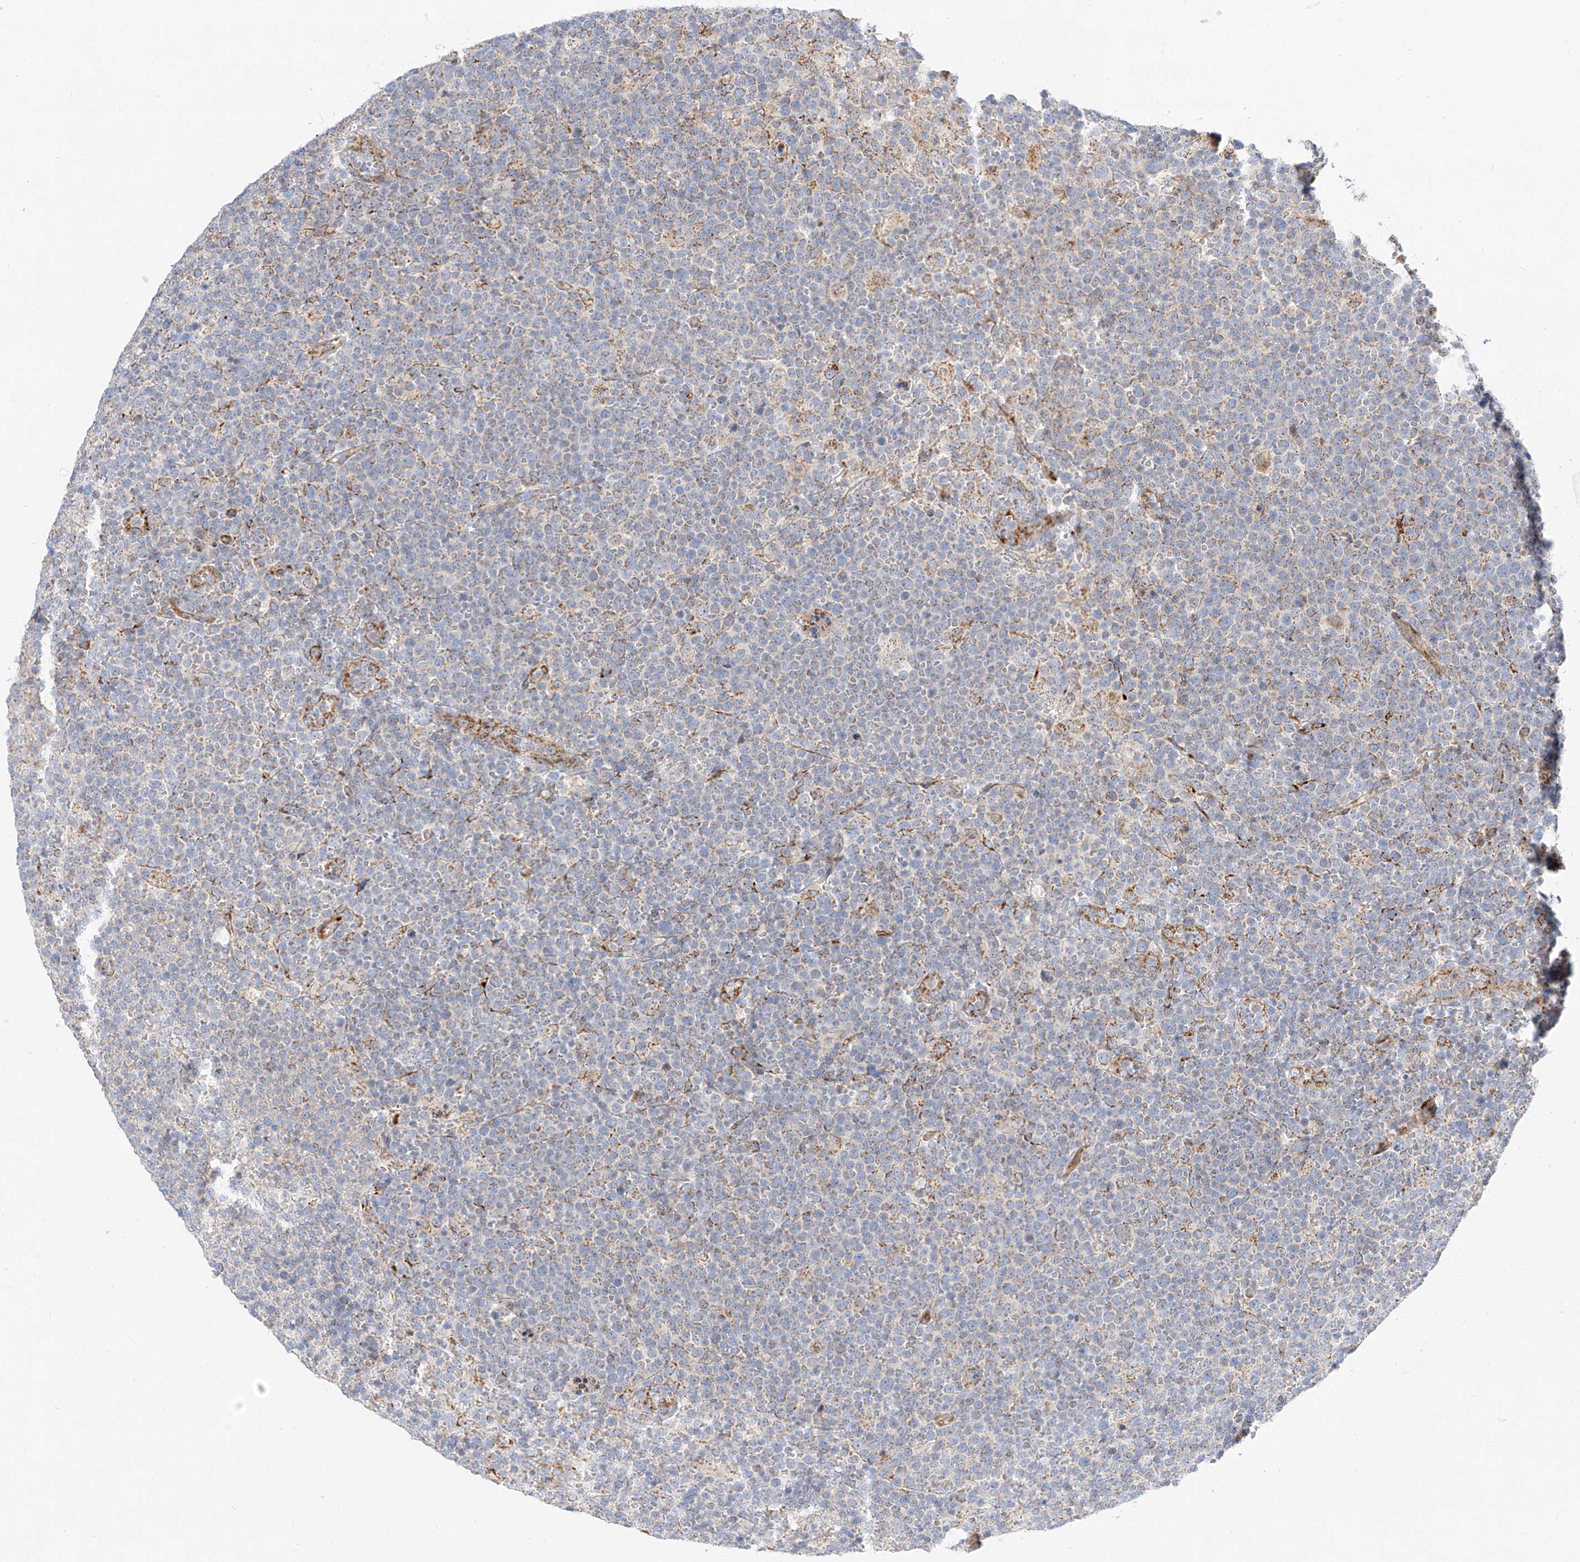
{"staining": {"intensity": "moderate", "quantity": "<25%", "location": "cytoplasmic/membranous"}, "tissue": "lymphoma", "cell_type": "Tumor cells", "image_type": "cancer", "snomed": [{"axis": "morphology", "description": "Malignant lymphoma, non-Hodgkin's type, High grade"}, {"axis": "topography", "description": "Lymph node"}], "caption": "A histopathology image of lymphoma stained for a protein demonstrates moderate cytoplasmic/membranous brown staining in tumor cells.", "gene": "CST9", "patient": {"sex": "male", "age": 61}}